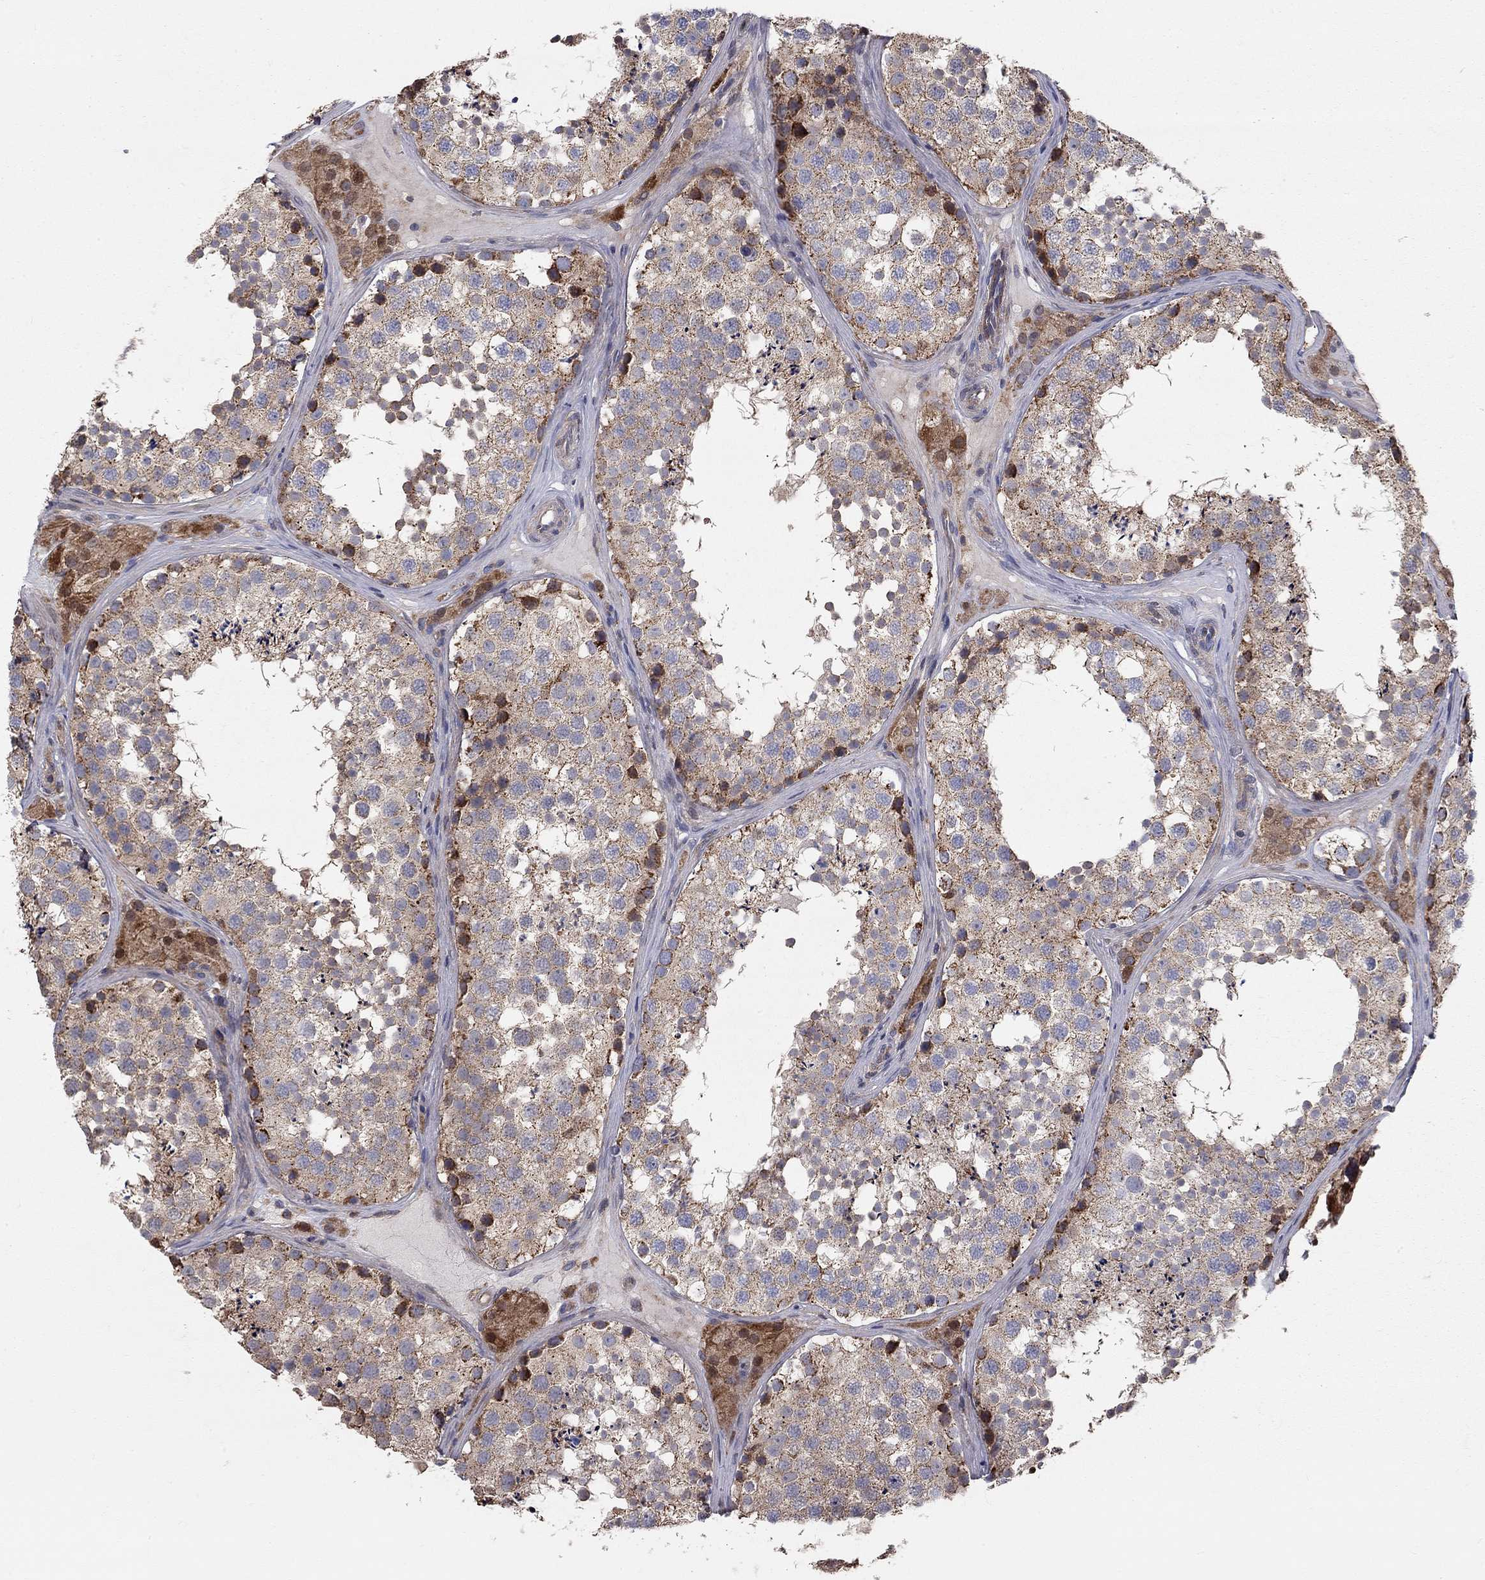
{"staining": {"intensity": "strong", "quantity": "25%-75%", "location": "cytoplasmic/membranous"}, "tissue": "testis", "cell_type": "Cells in seminiferous ducts", "image_type": "normal", "snomed": [{"axis": "morphology", "description": "Normal tissue, NOS"}, {"axis": "topography", "description": "Testis"}], "caption": "Protein expression analysis of unremarkable human testis reveals strong cytoplasmic/membranous positivity in approximately 25%-75% of cells in seminiferous ducts. (DAB IHC, brown staining for protein, blue staining for nuclei).", "gene": "KANSL1L", "patient": {"sex": "male", "age": 41}}